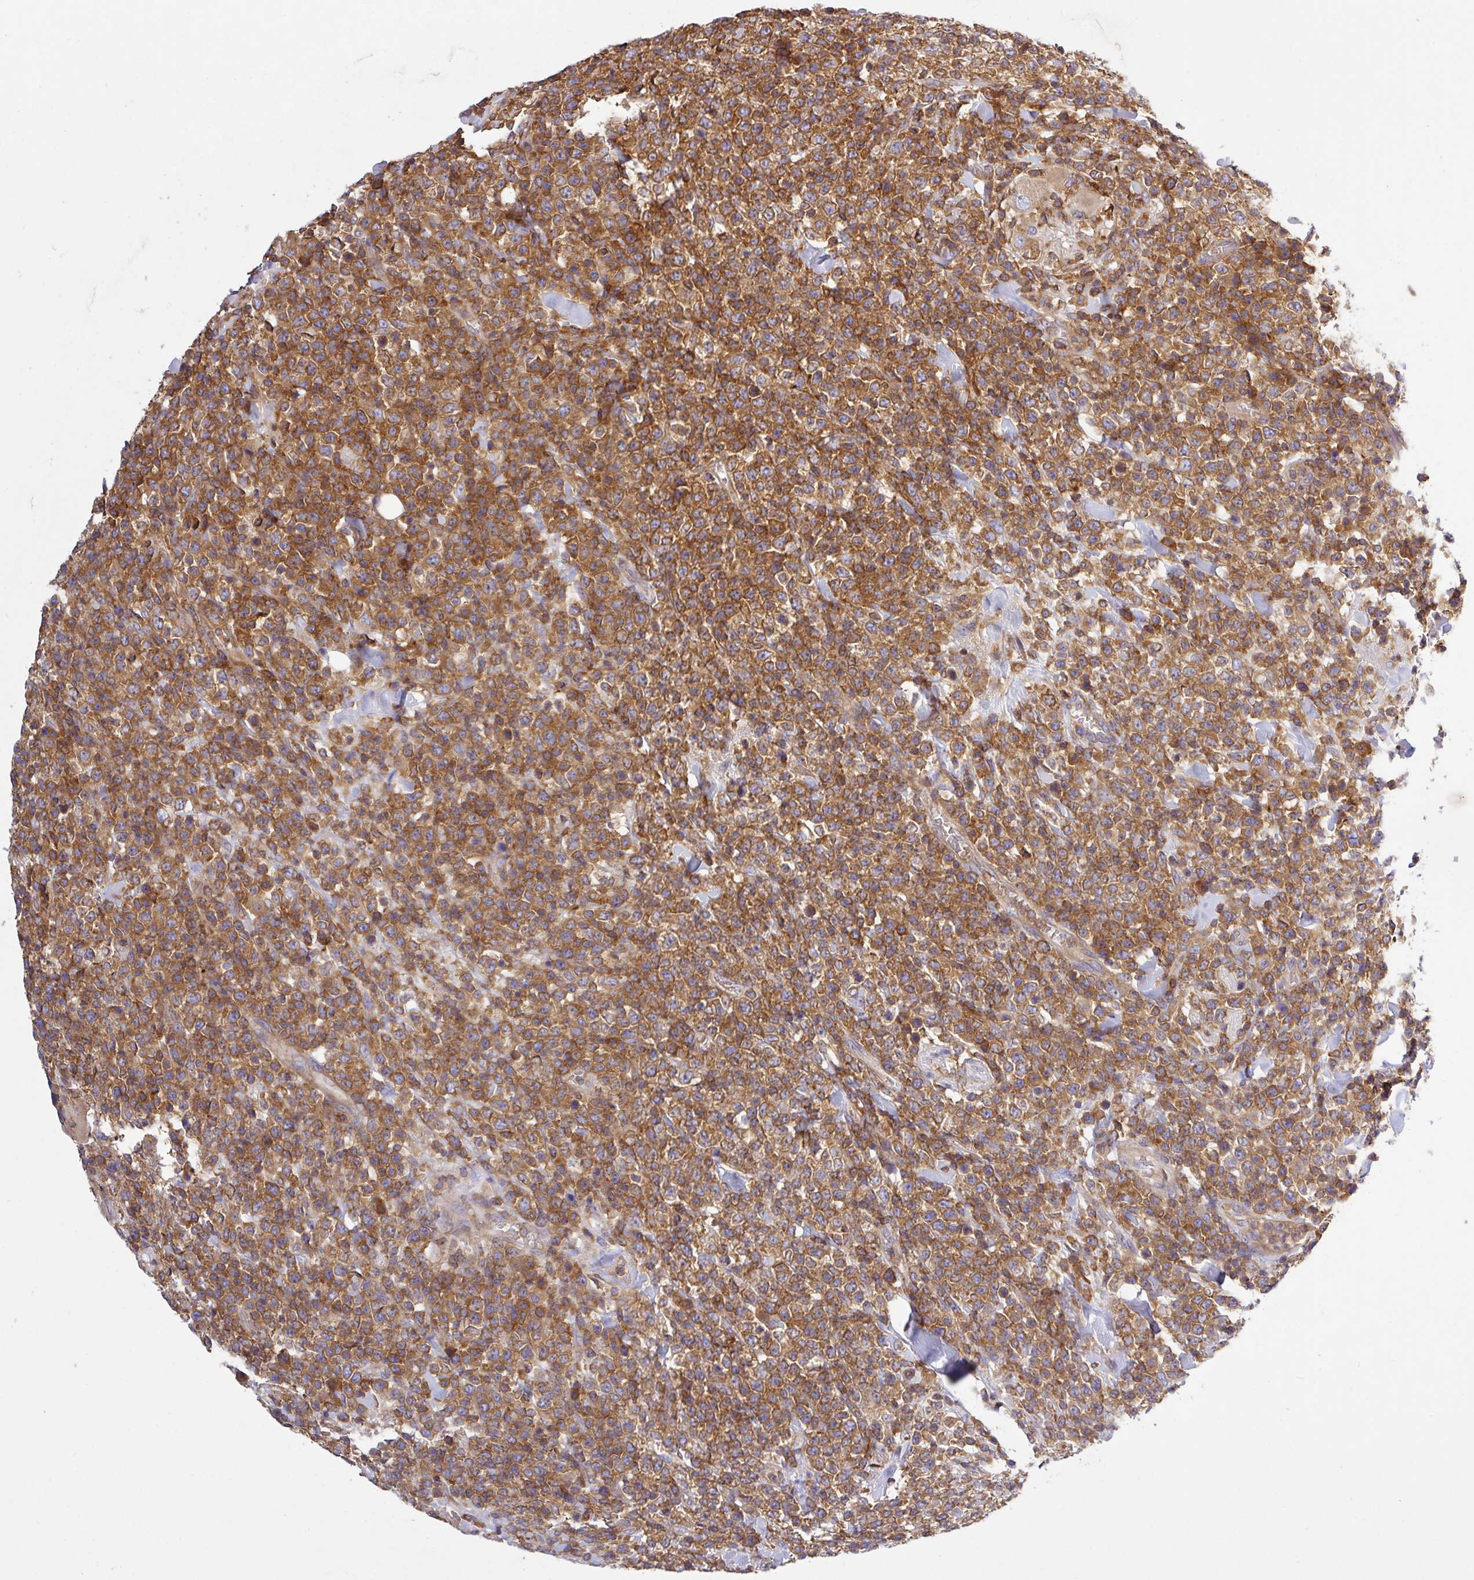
{"staining": {"intensity": "moderate", "quantity": ">75%", "location": "cytoplasmic/membranous"}, "tissue": "lymphoma", "cell_type": "Tumor cells", "image_type": "cancer", "snomed": [{"axis": "morphology", "description": "Malignant lymphoma, non-Hodgkin's type, High grade"}, {"axis": "topography", "description": "Colon"}], "caption": "Lymphoma stained for a protein exhibits moderate cytoplasmic/membranous positivity in tumor cells. (IHC, brightfield microscopy, high magnification).", "gene": "LRRC74B", "patient": {"sex": "female", "age": 53}}